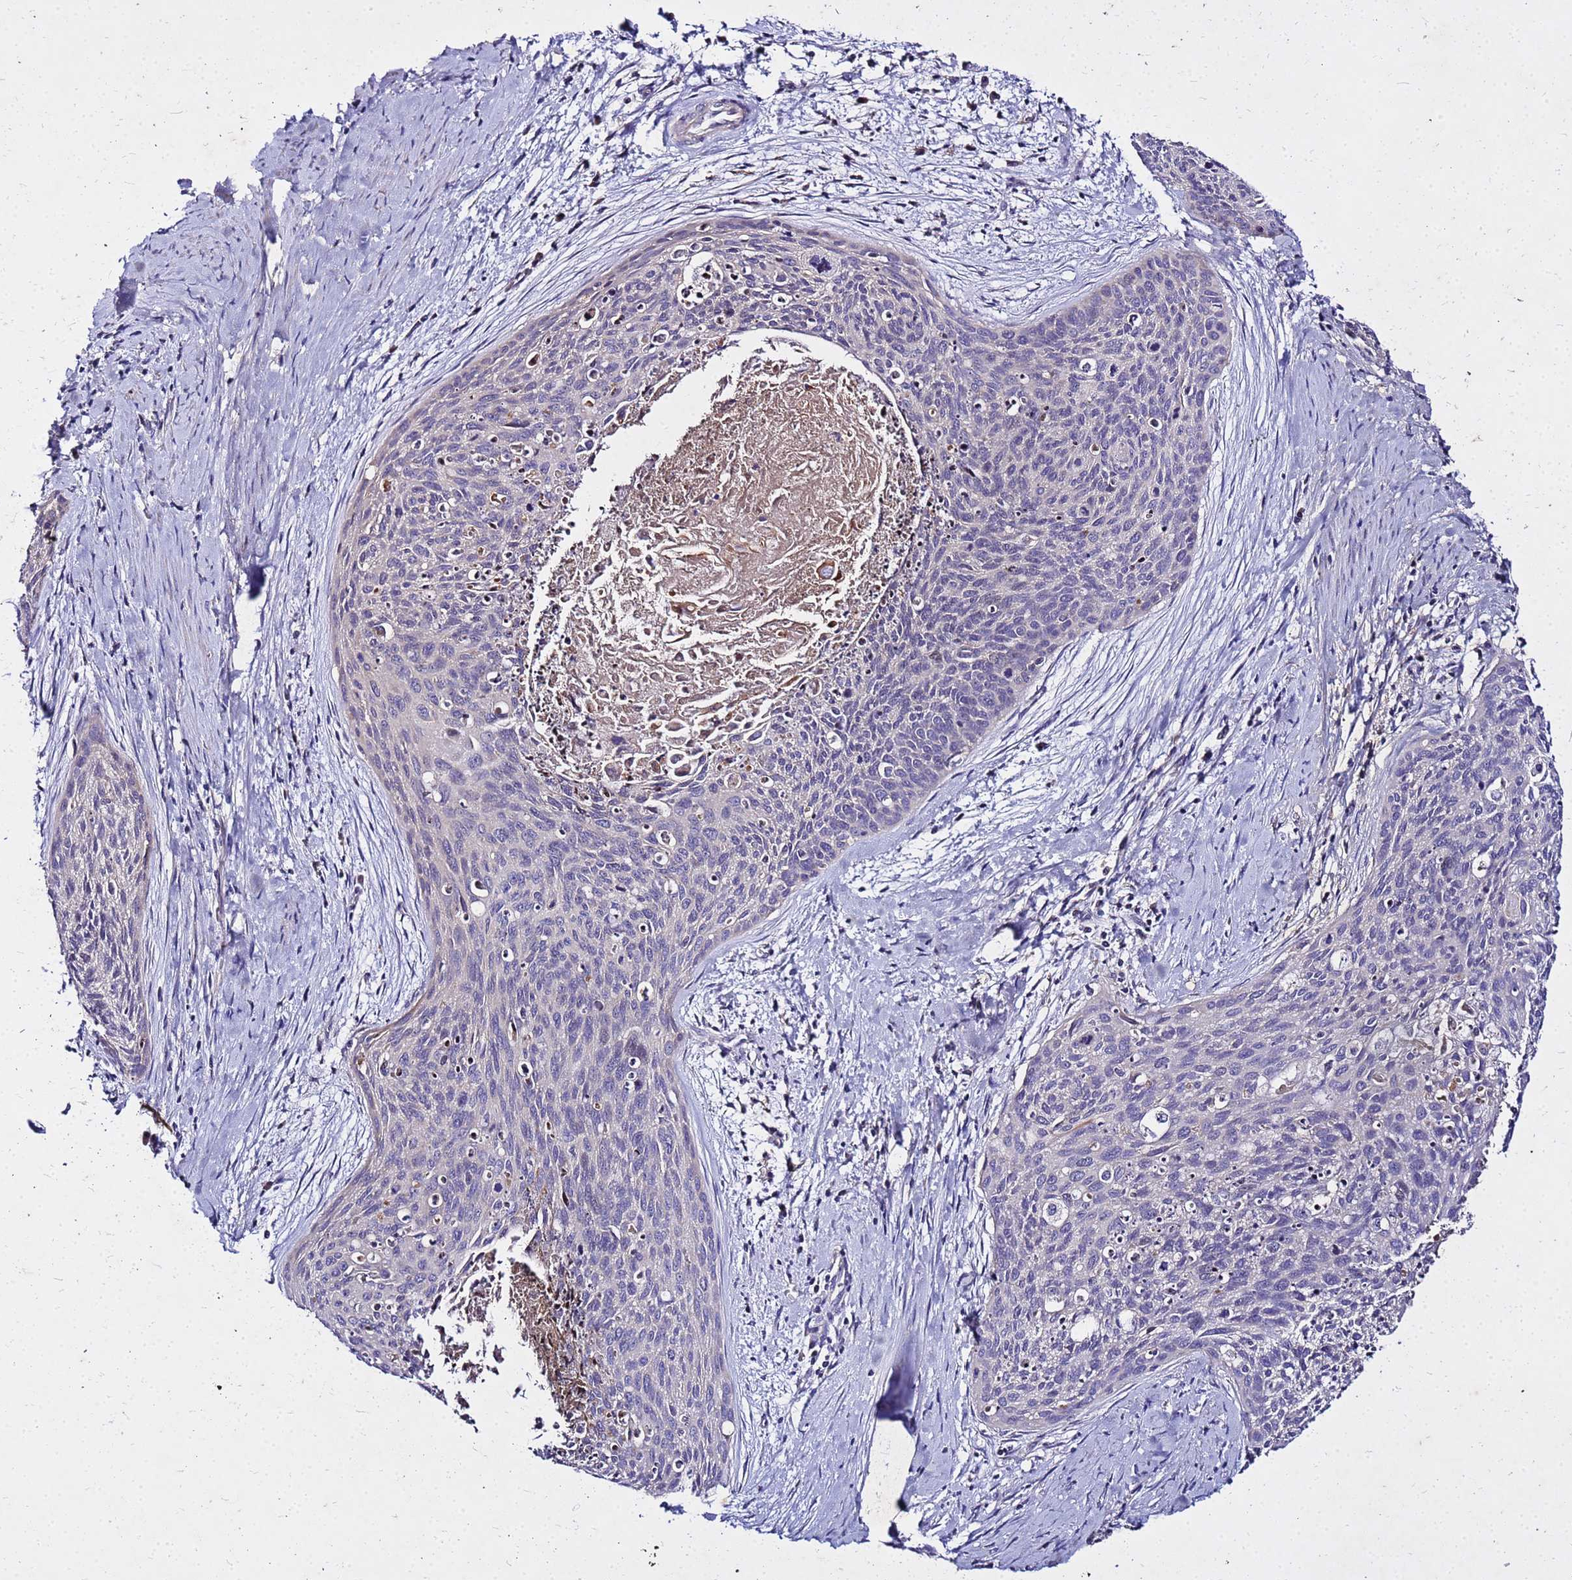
{"staining": {"intensity": "weak", "quantity": "<25%", "location": "cytoplasmic/membranous"}, "tissue": "cervical cancer", "cell_type": "Tumor cells", "image_type": "cancer", "snomed": [{"axis": "morphology", "description": "Squamous cell carcinoma, NOS"}, {"axis": "topography", "description": "Cervix"}], "caption": "A histopathology image of squamous cell carcinoma (cervical) stained for a protein shows no brown staining in tumor cells. (Stains: DAB immunohistochemistry (IHC) with hematoxylin counter stain, Microscopy: brightfield microscopy at high magnification).", "gene": "COX14", "patient": {"sex": "female", "age": 55}}